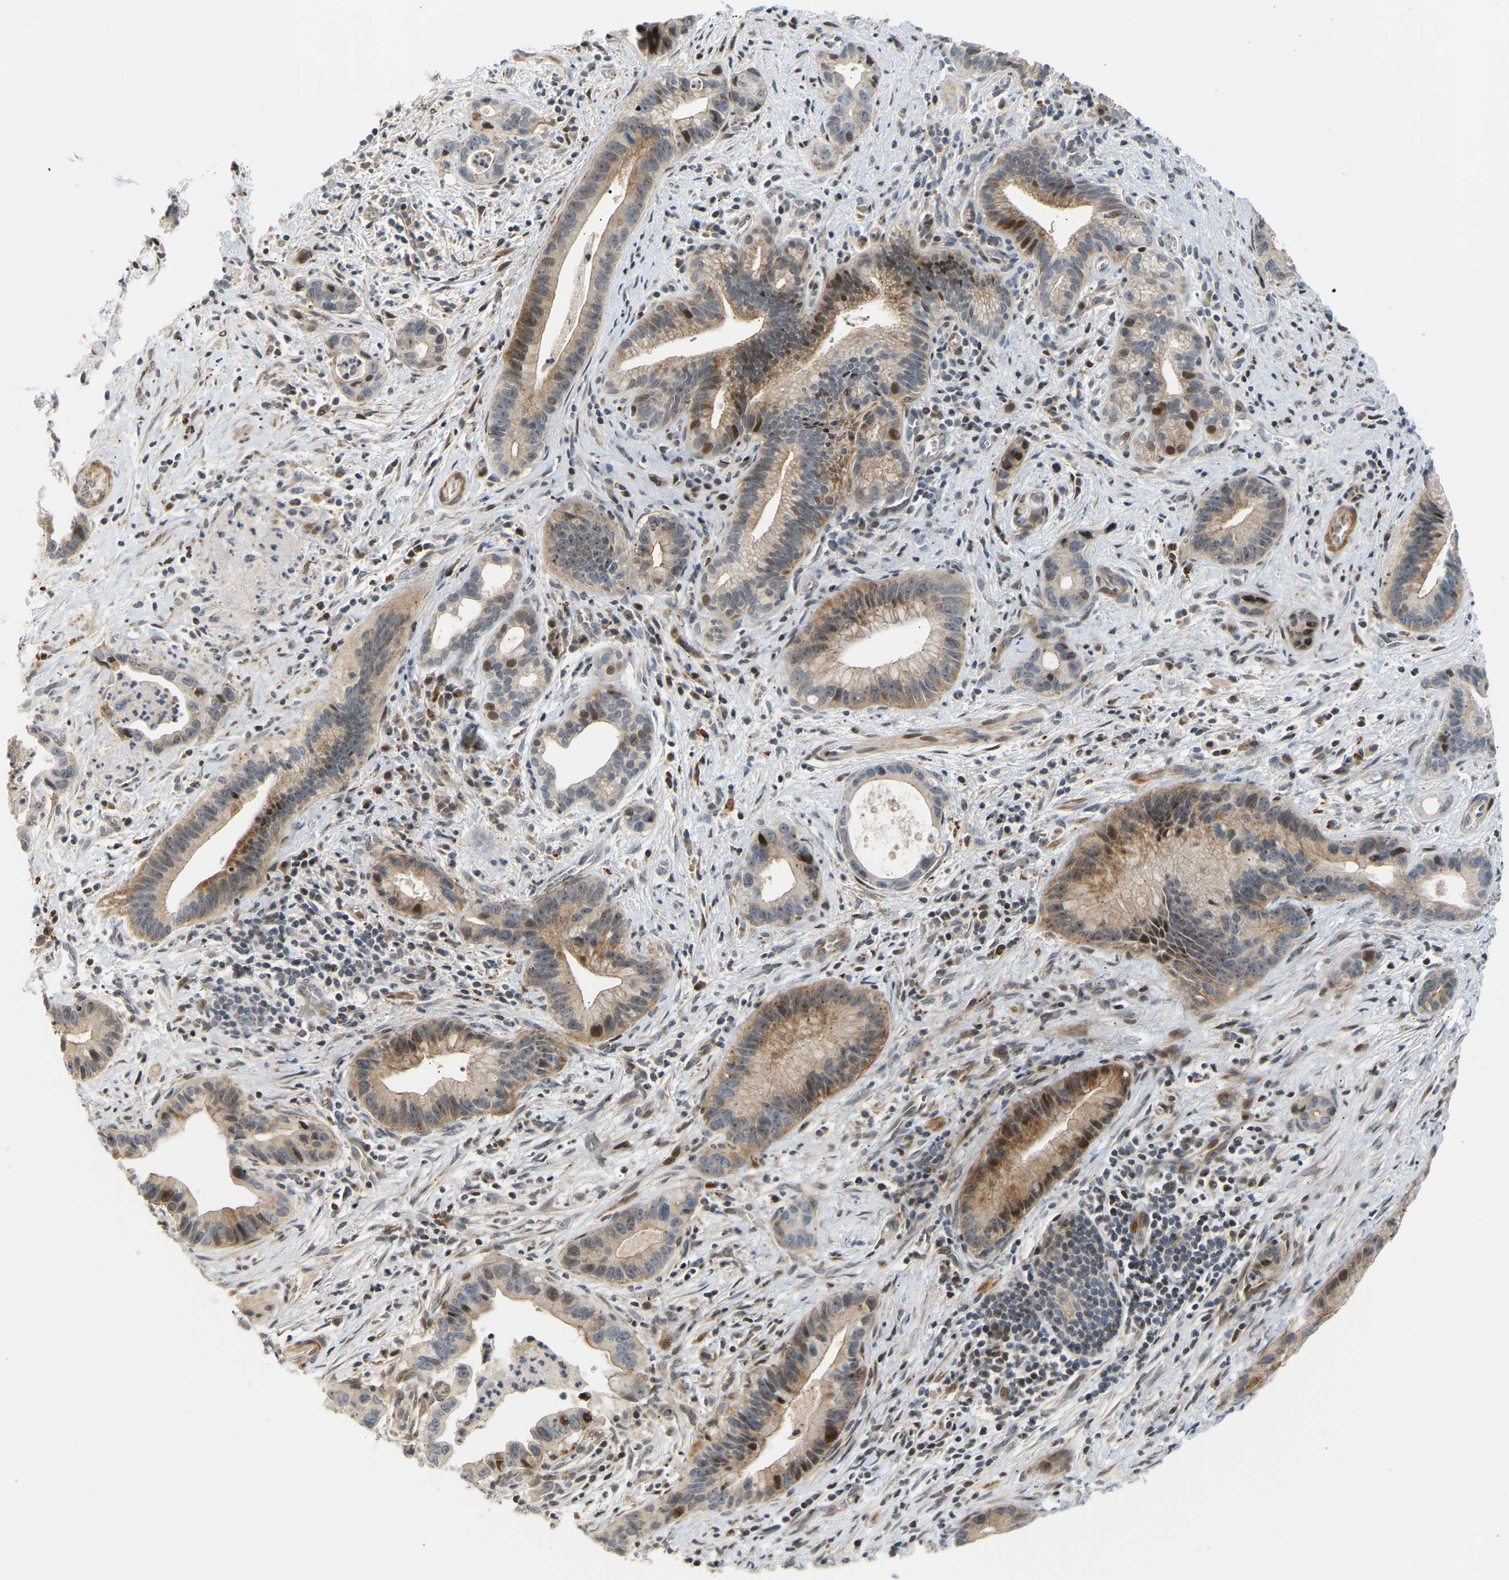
{"staining": {"intensity": "moderate", "quantity": ">75%", "location": "cytoplasmic/membranous,nuclear"}, "tissue": "liver cancer", "cell_type": "Tumor cells", "image_type": "cancer", "snomed": [{"axis": "morphology", "description": "Cholangiocarcinoma"}, {"axis": "topography", "description": "Liver"}], "caption": "About >75% of tumor cells in human cholangiocarcinoma (liver) reveal moderate cytoplasmic/membranous and nuclear protein positivity as visualized by brown immunohistochemical staining.", "gene": "POGLUT2", "patient": {"sex": "female", "age": 55}}